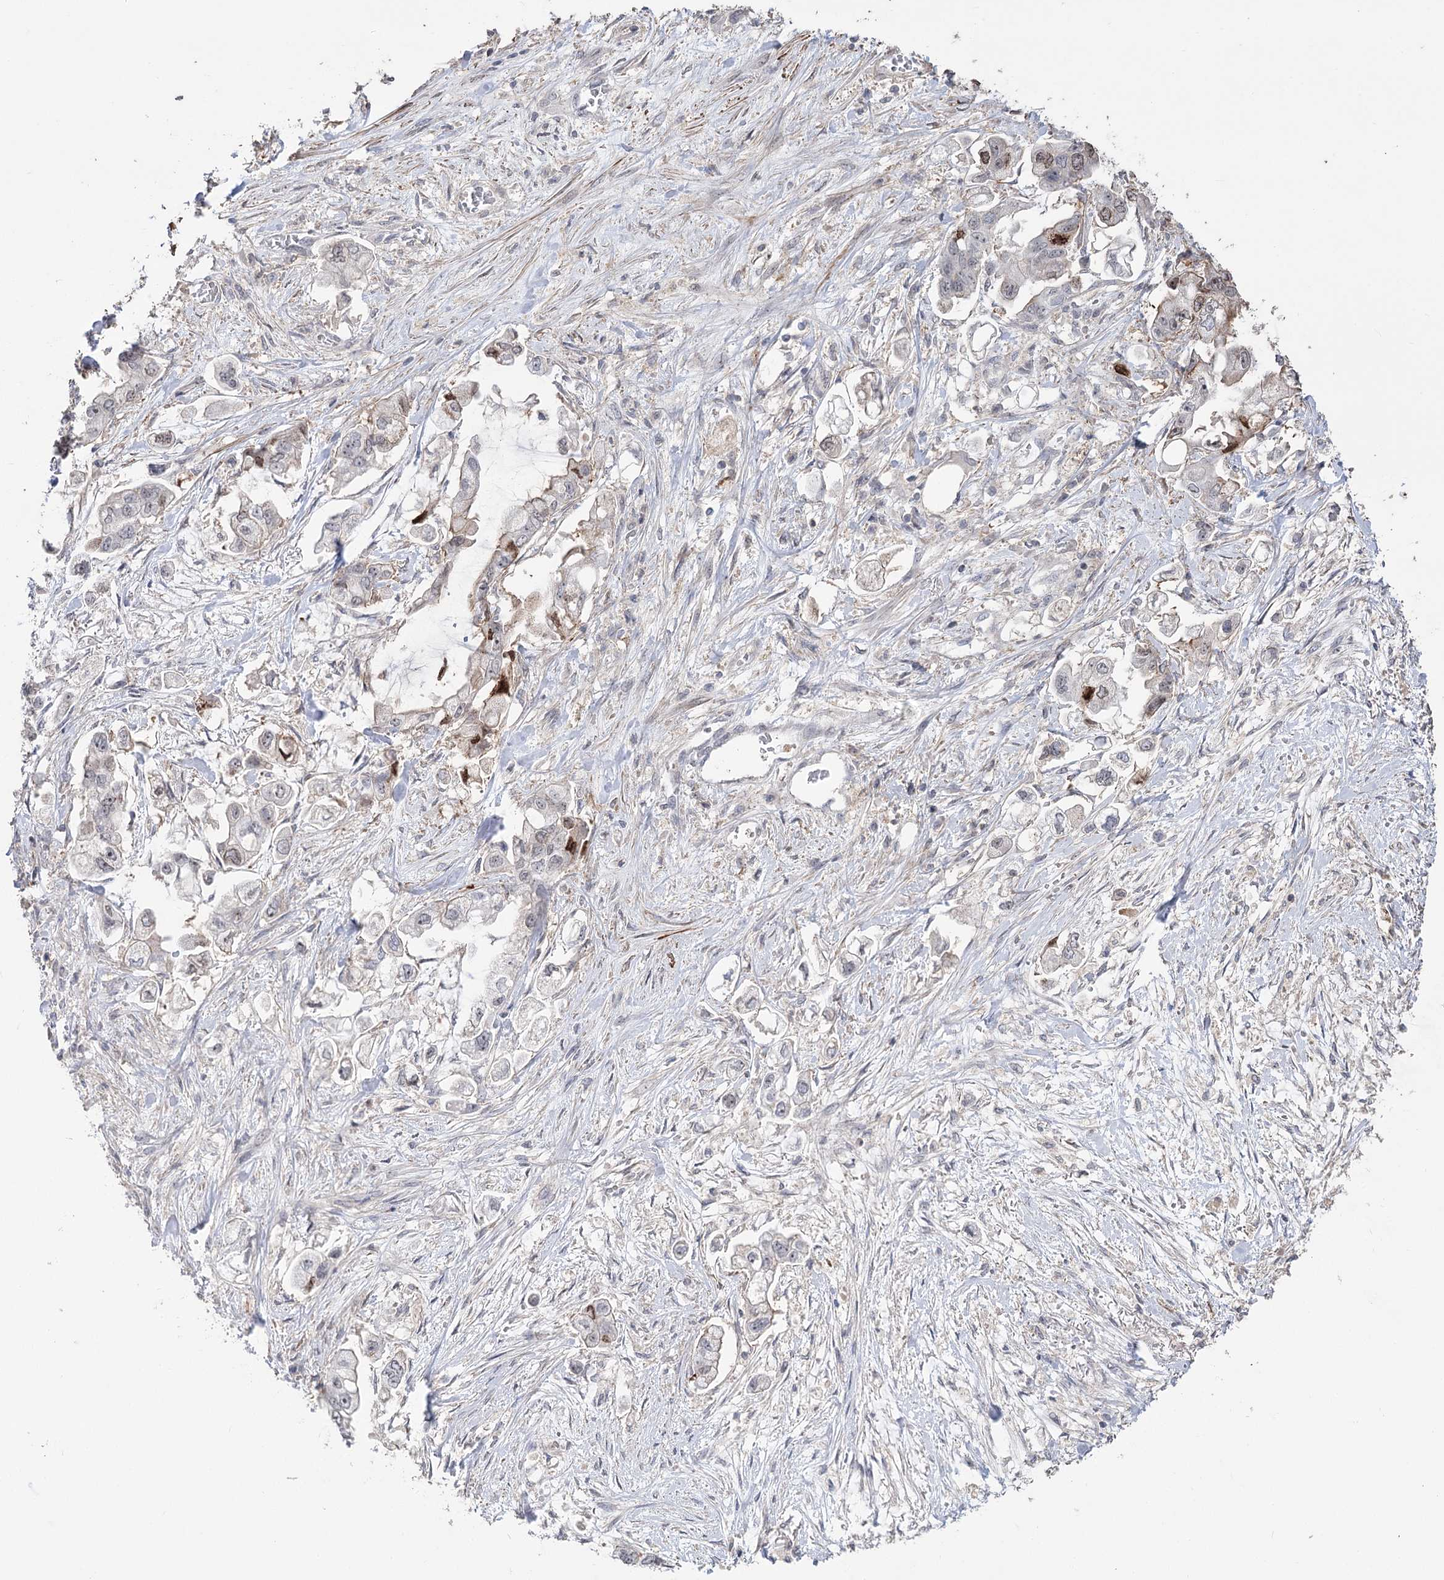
{"staining": {"intensity": "negative", "quantity": "none", "location": "none"}, "tissue": "stomach cancer", "cell_type": "Tumor cells", "image_type": "cancer", "snomed": [{"axis": "morphology", "description": "Adenocarcinoma, NOS"}, {"axis": "topography", "description": "Stomach"}], "caption": "Tumor cells show no significant expression in adenocarcinoma (stomach). (Stains: DAB IHC with hematoxylin counter stain, Microscopy: brightfield microscopy at high magnification).", "gene": "ZSCAN23", "patient": {"sex": "male", "age": 62}}